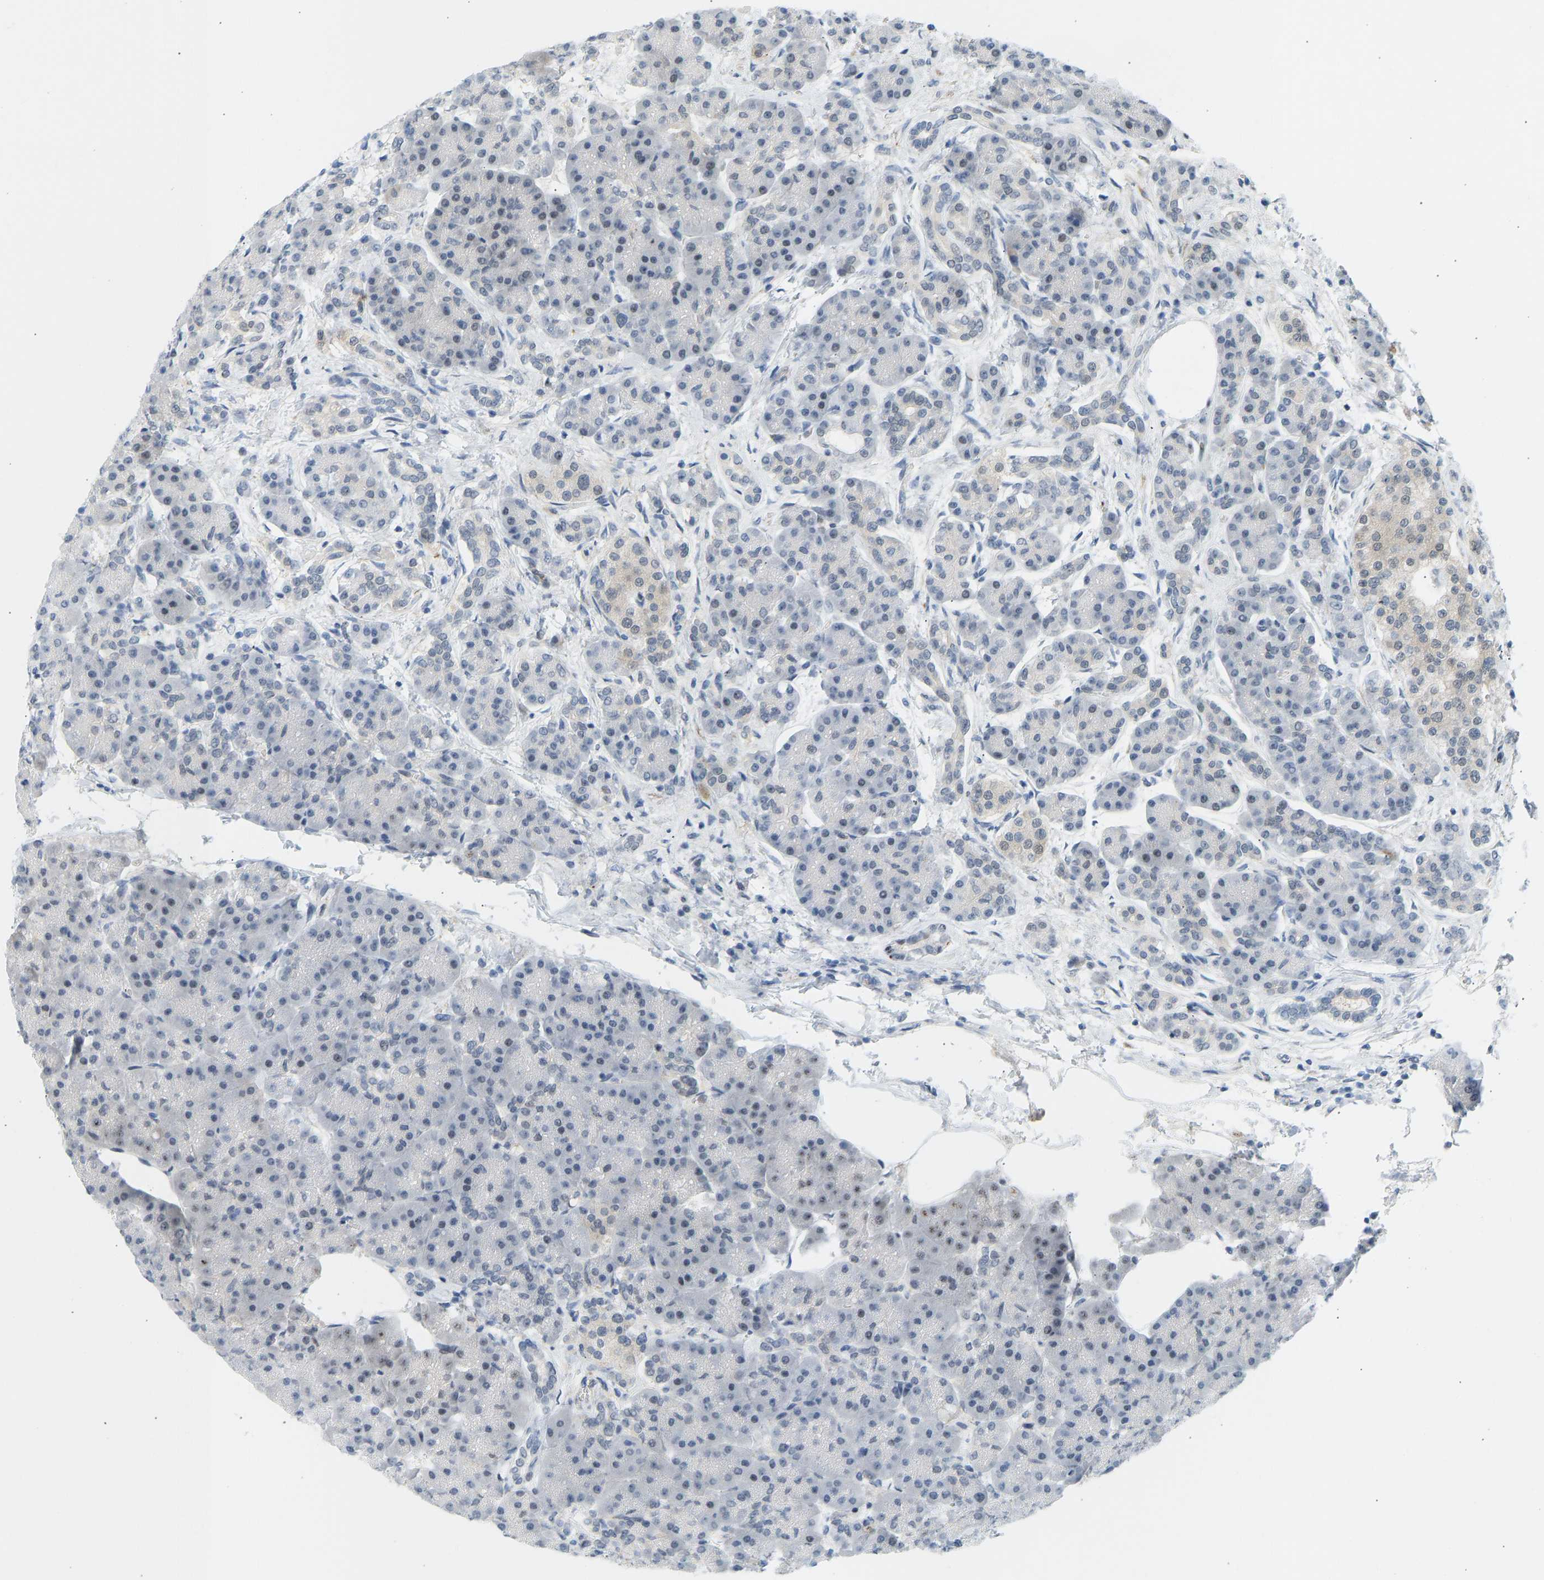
{"staining": {"intensity": "negative", "quantity": "none", "location": "none"}, "tissue": "pancreas", "cell_type": "Exocrine glandular cells", "image_type": "normal", "snomed": [{"axis": "morphology", "description": "Normal tissue, NOS"}, {"axis": "topography", "description": "Pancreas"}], "caption": "IHC of unremarkable human pancreas displays no staining in exocrine glandular cells.", "gene": "BAG1", "patient": {"sex": "female", "age": 70}}